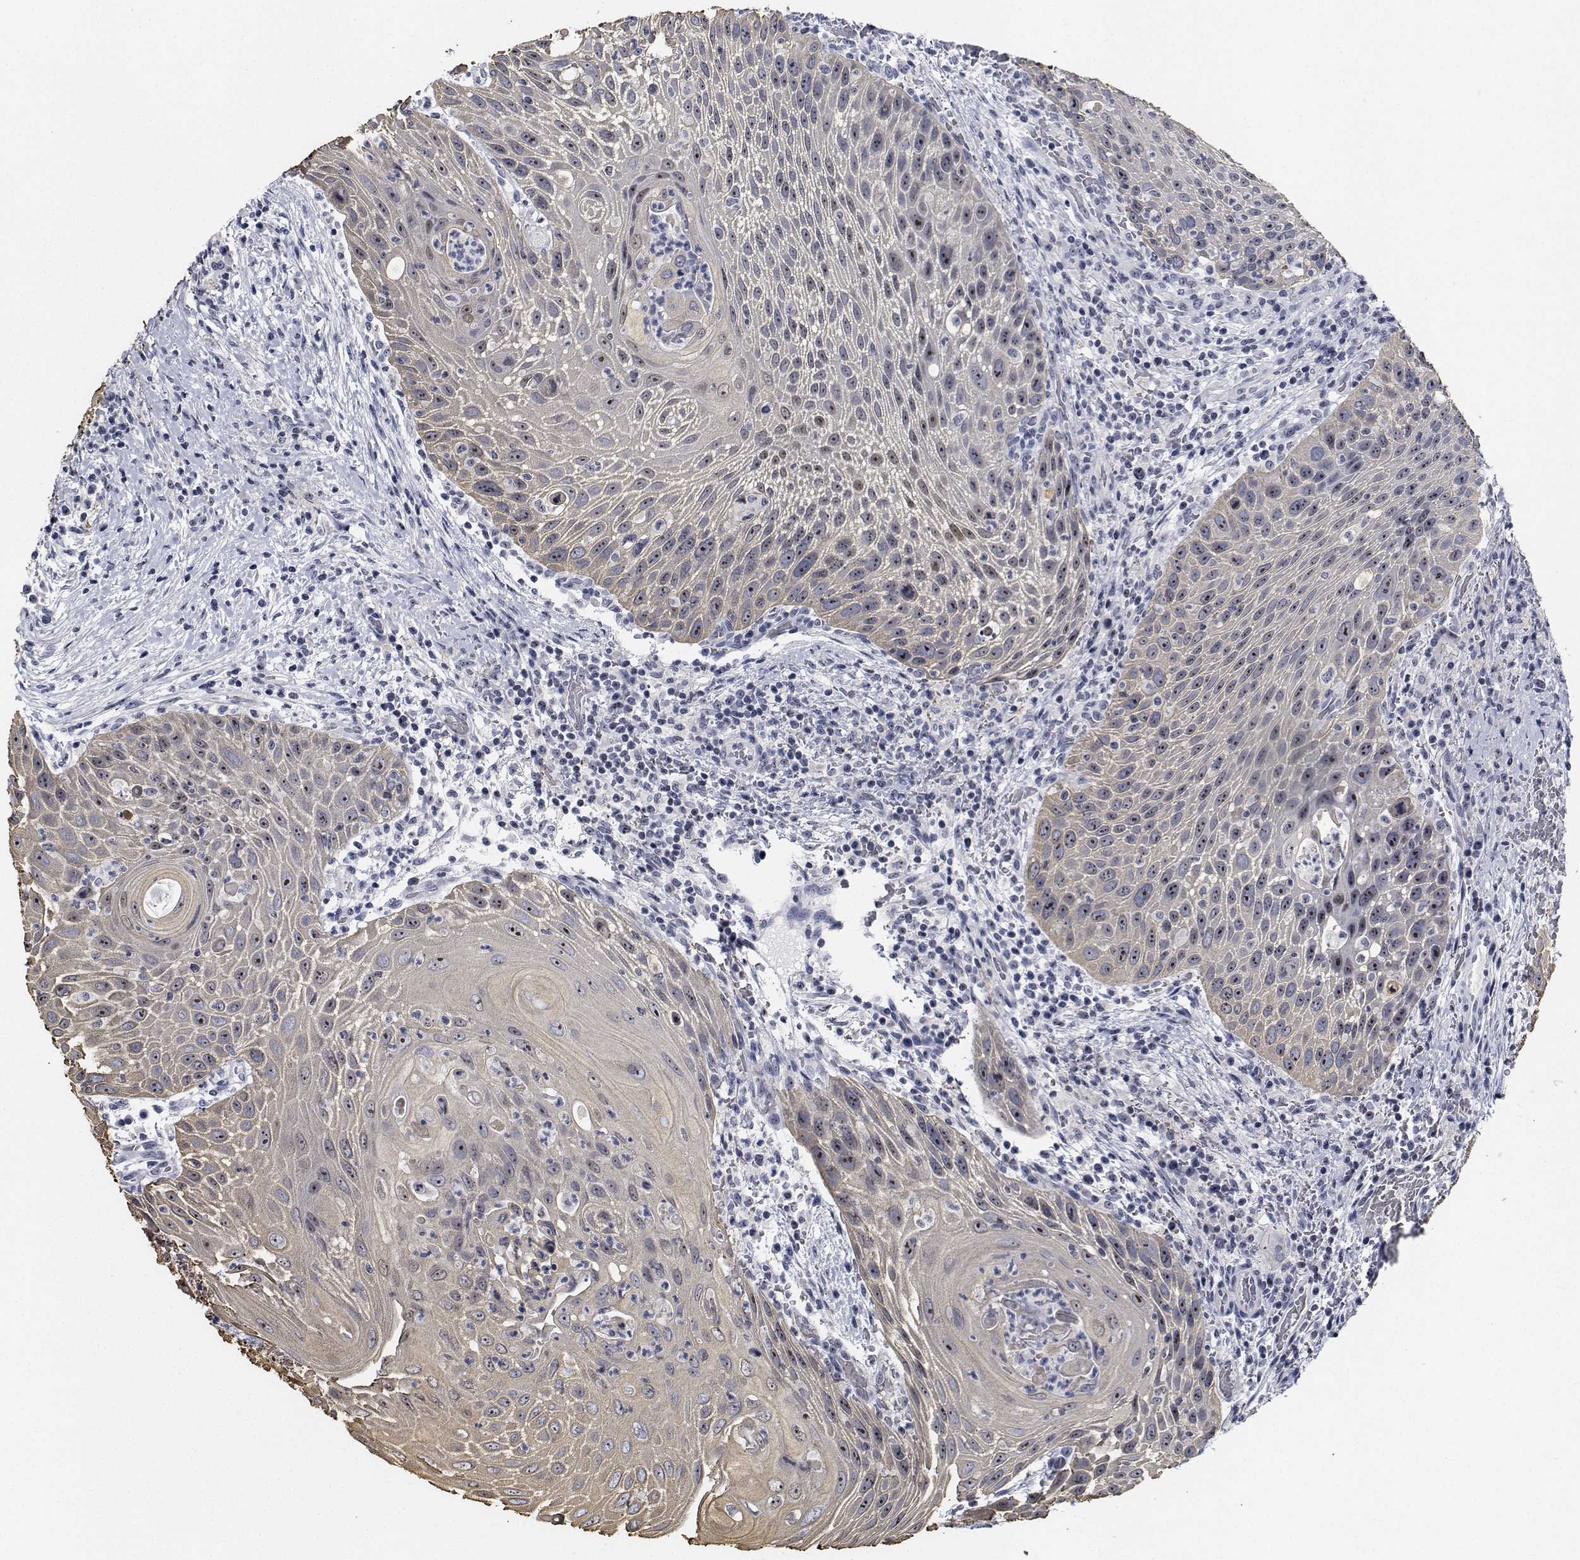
{"staining": {"intensity": "weak", "quantity": ">75%", "location": "nuclear"}, "tissue": "head and neck cancer", "cell_type": "Tumor cells", "image_type": "cancer", "snomed": [{"axis": "morphology", "description": "Squamous cell carcinoma, NOS"}, {"axis": "topography", "description": "Head-Neck"}], "caption": "About >75% of tumor cells in head and neck squamous cell carcinoma display weak nuclear protein positivity as visualized by brown immunohistochemical staining.", "gene": "NVL", "patient": {"sex": "male", "age": 69}}